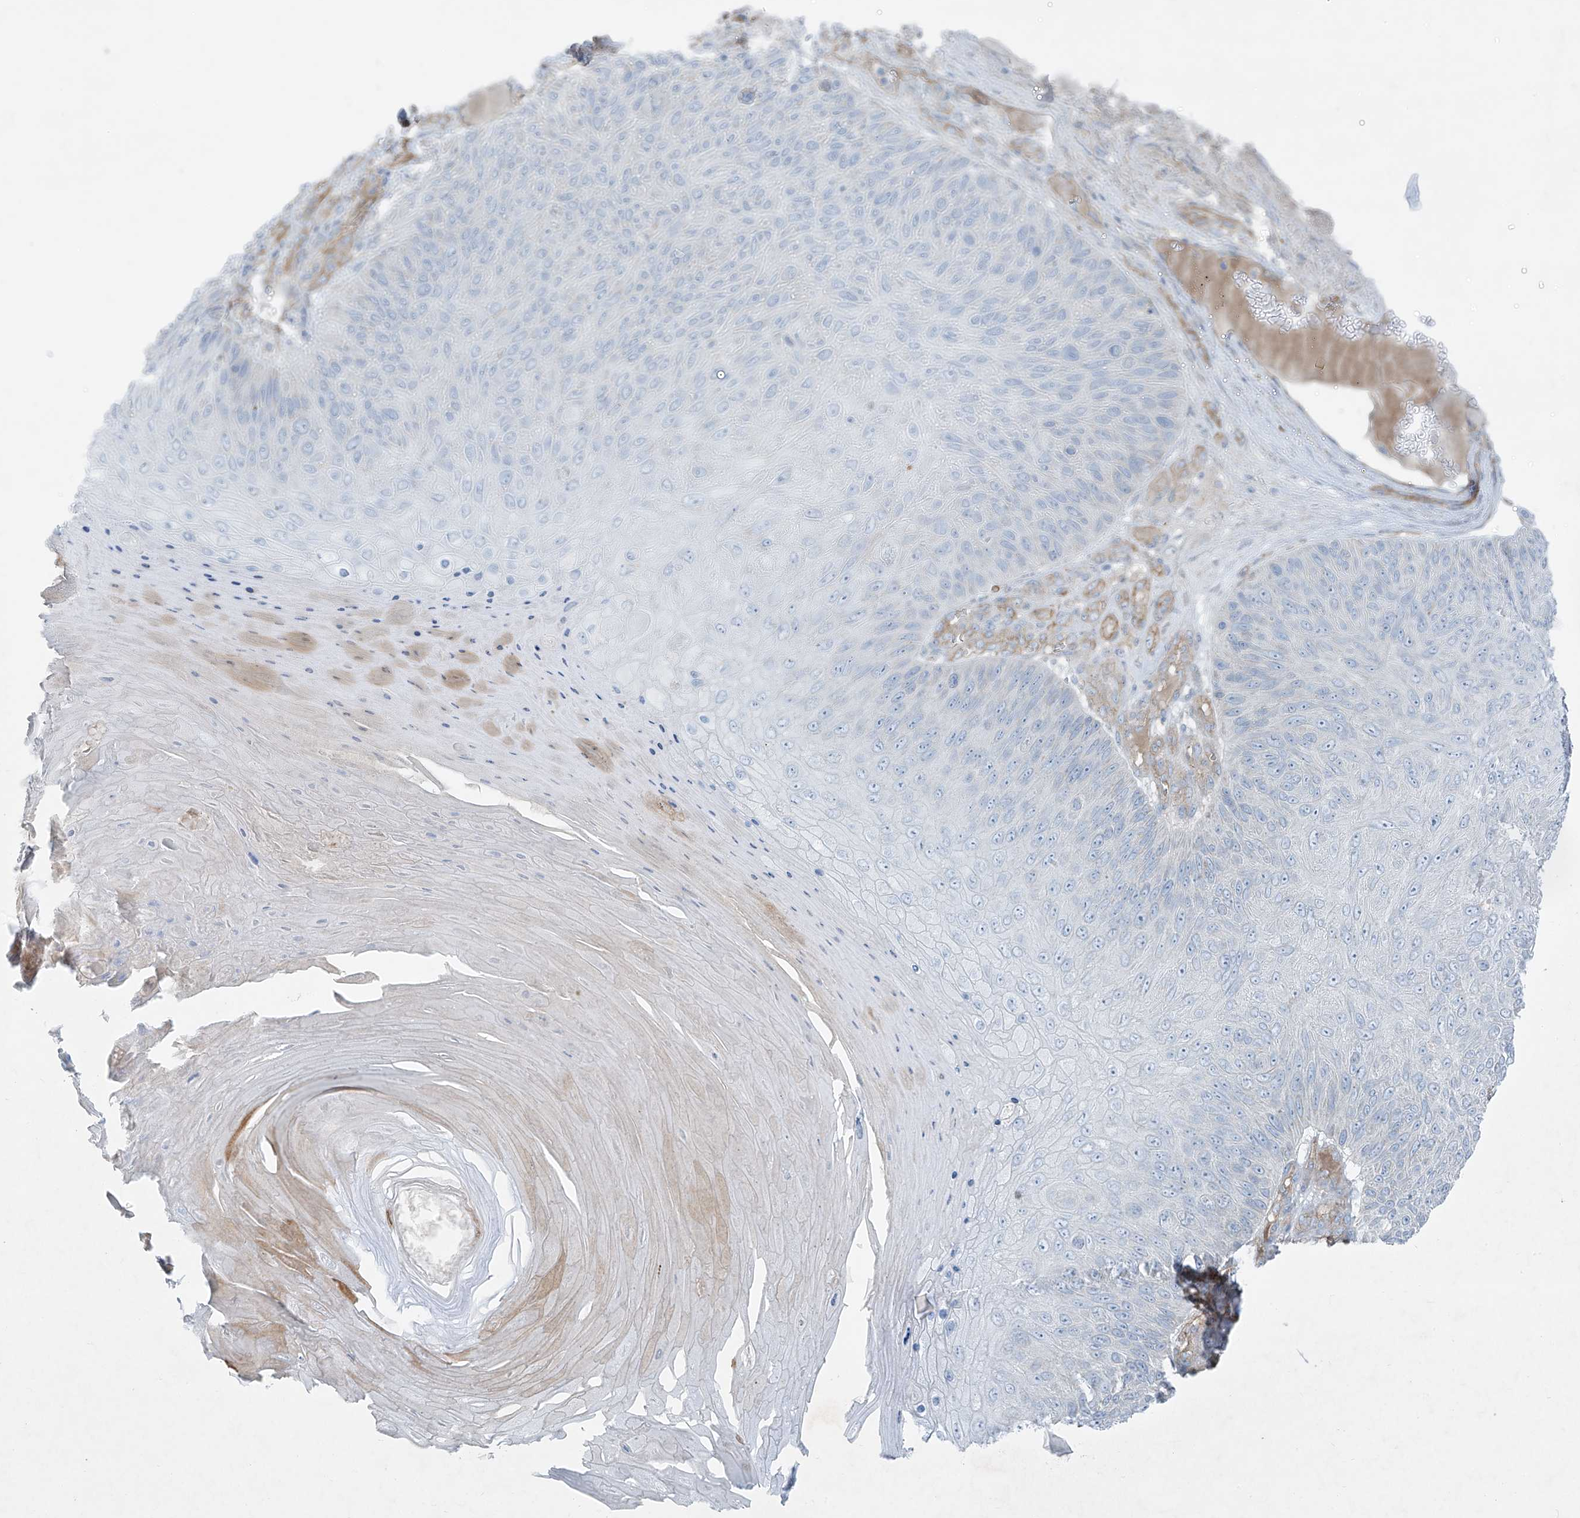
{"staining": {"intensity": "negative", "quantity": "none", "location": "none"}, "tissue": "skin cancer", "cell_type": "Tumor cells", "image_type": "cancer", "snomed": [{"axis": "morphology", "description": "Squamous cell carcinoma, NOS"}, {"axis": "topography", "description": "Skin"}], "caption": "Tumor cells are negative for brown protein staining in skin cancer.", "gene": "VAMP5", "patient": {"sex": "female", "age": 88}}